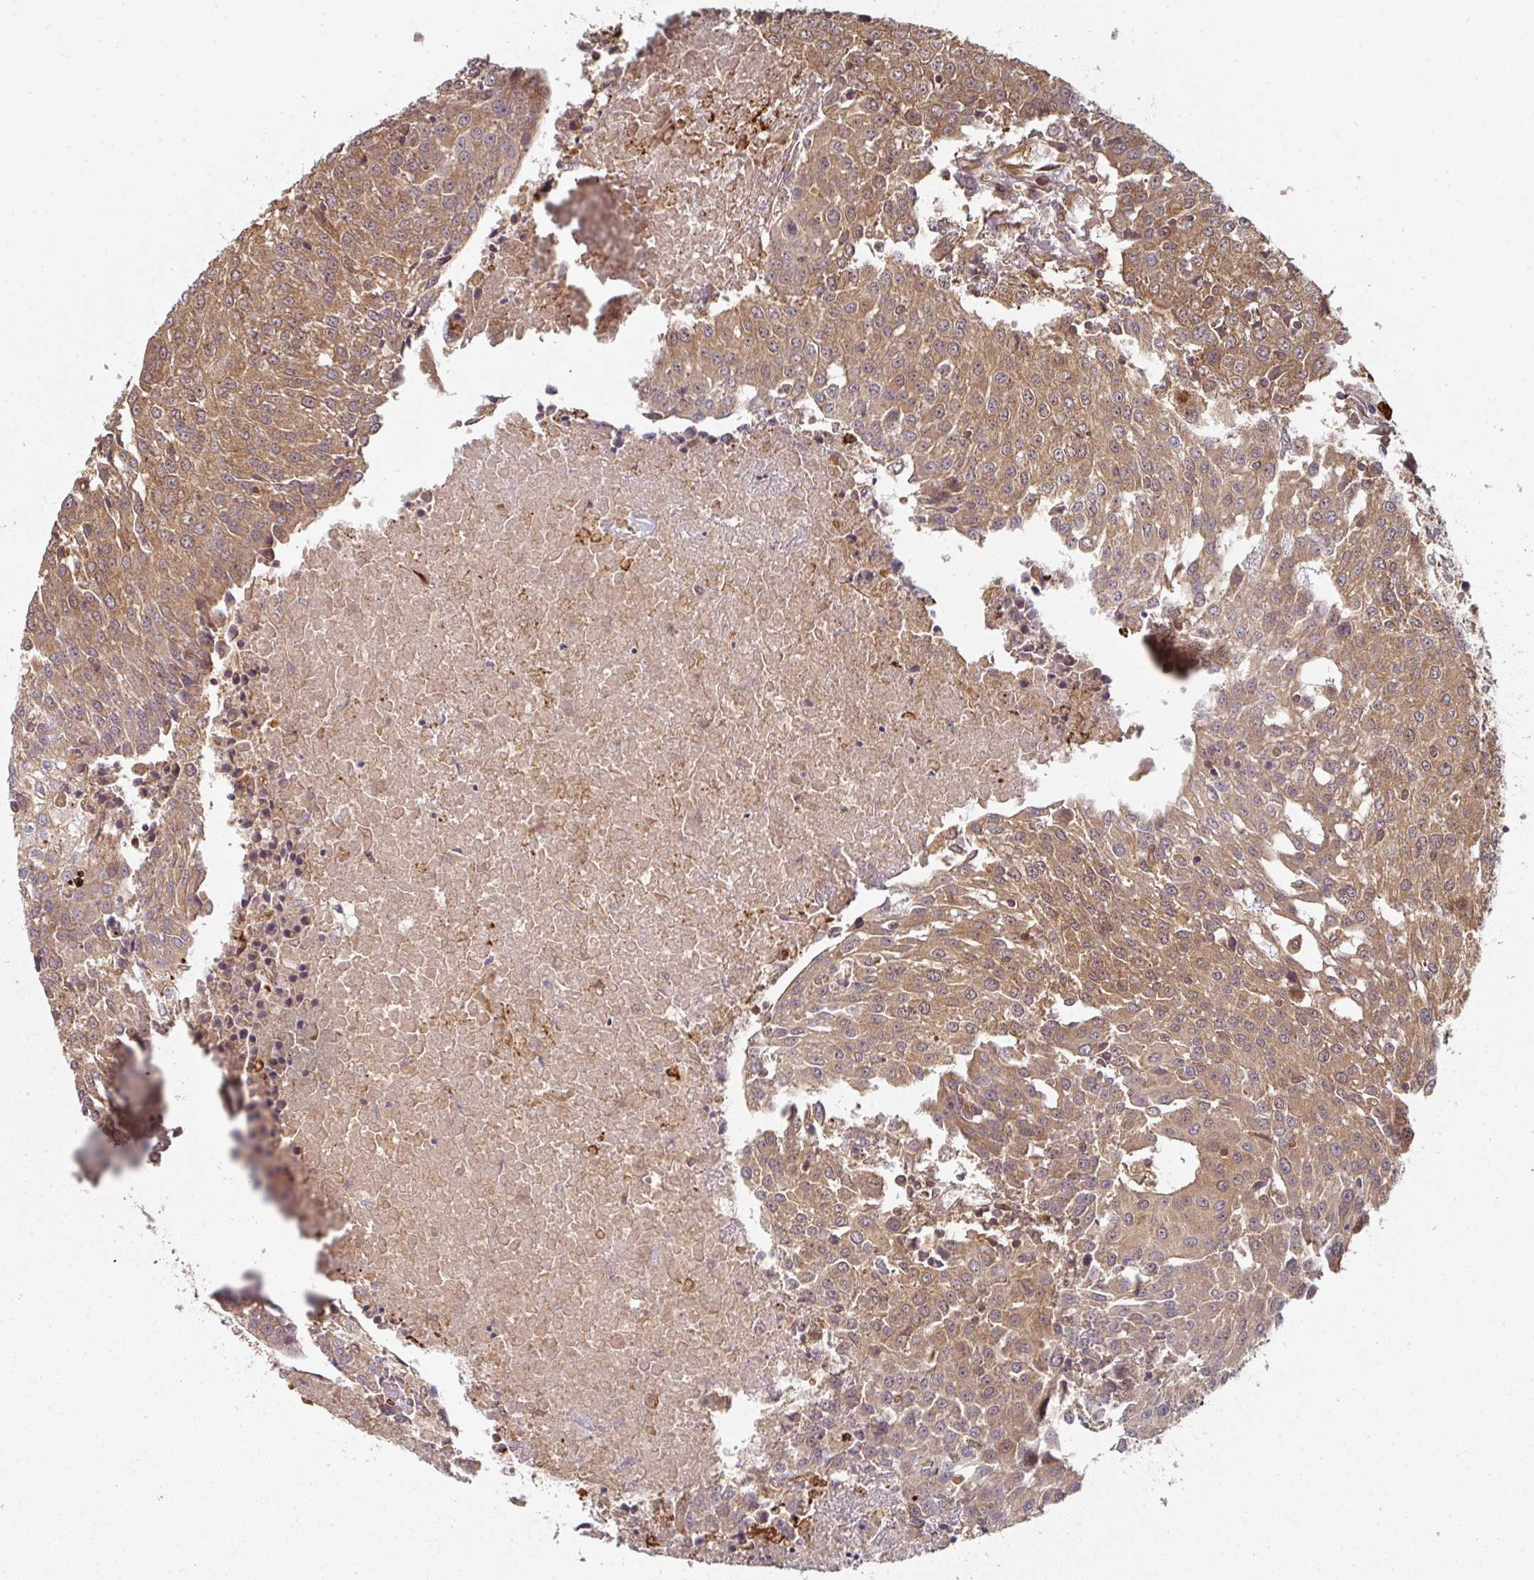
{"staining": {"intensity": "moderate", "quantity": ">75%", "location": "cytoplasmic/membranous"}, "tissue": "urothelial cancer", "cell_type": "Tumor cells", "image_type": "cancer", "snomed": [{"axis": "morphology", "description": "Urothelial carcinoma, High grade"}, {"axis": "topography", "description": "Urinary bladder"}], "caption": "About >75% of tumor cells in human urothelial cancer display moderate cytoplasmic/membranous protein staining as visualized by brown immunohistochemical staining.", "gene": "EIF4EBP2", "patient": {"sex": "female", "age": 85}}